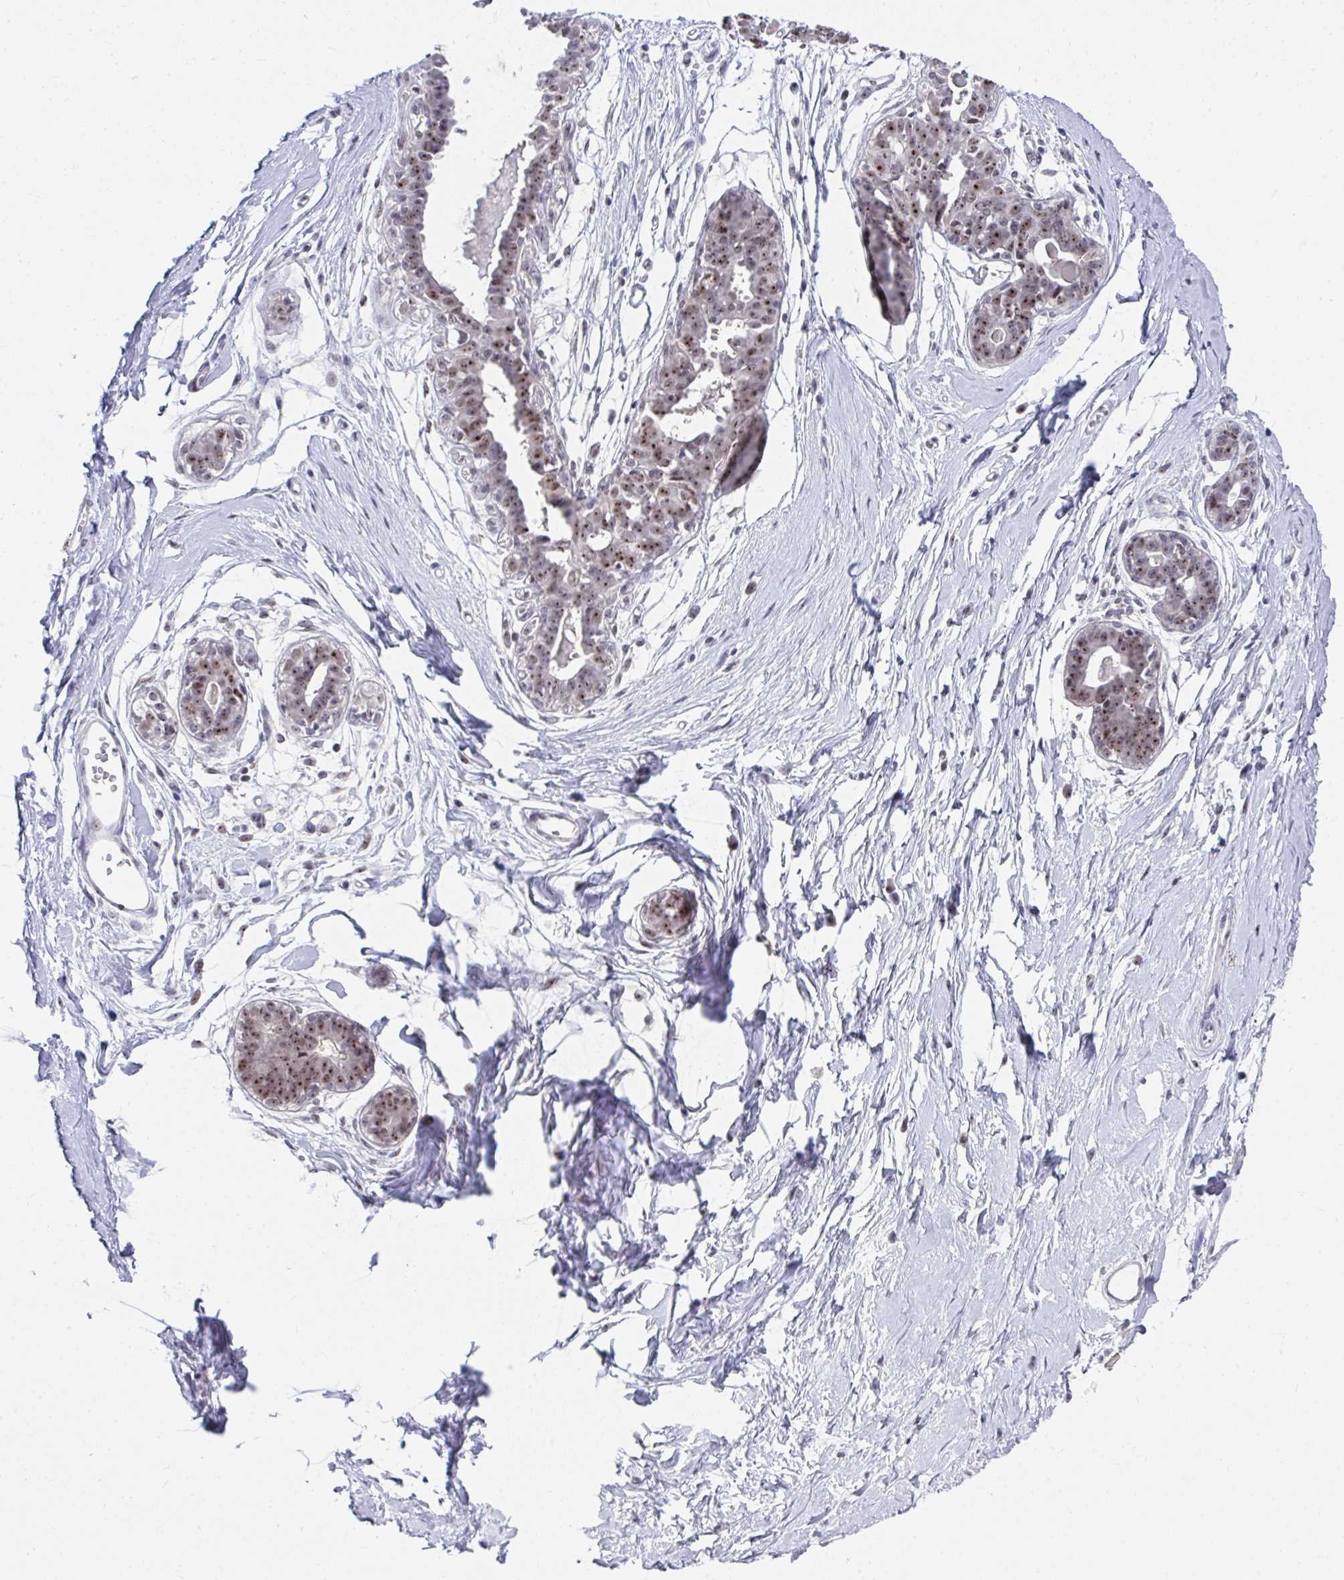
{"staining": {"intensity": "negative", "quantity": "none", "location": "none"}, "tissue": "breast", "cell_type": "Adipocytes", "image_type": "normal", "snomed": [{"axis": "morphology", "description": "Normal tissue, NOS"}, {"axis": "topography", "description": "Breast"}], "caption": "Immunohistochemistry (IHC) of benign human breast exhibits no staining in adipocytes. Nuclei are stained in blue.", "gene": "HIRA", "patient": {"sex": "female", "age": 45}}